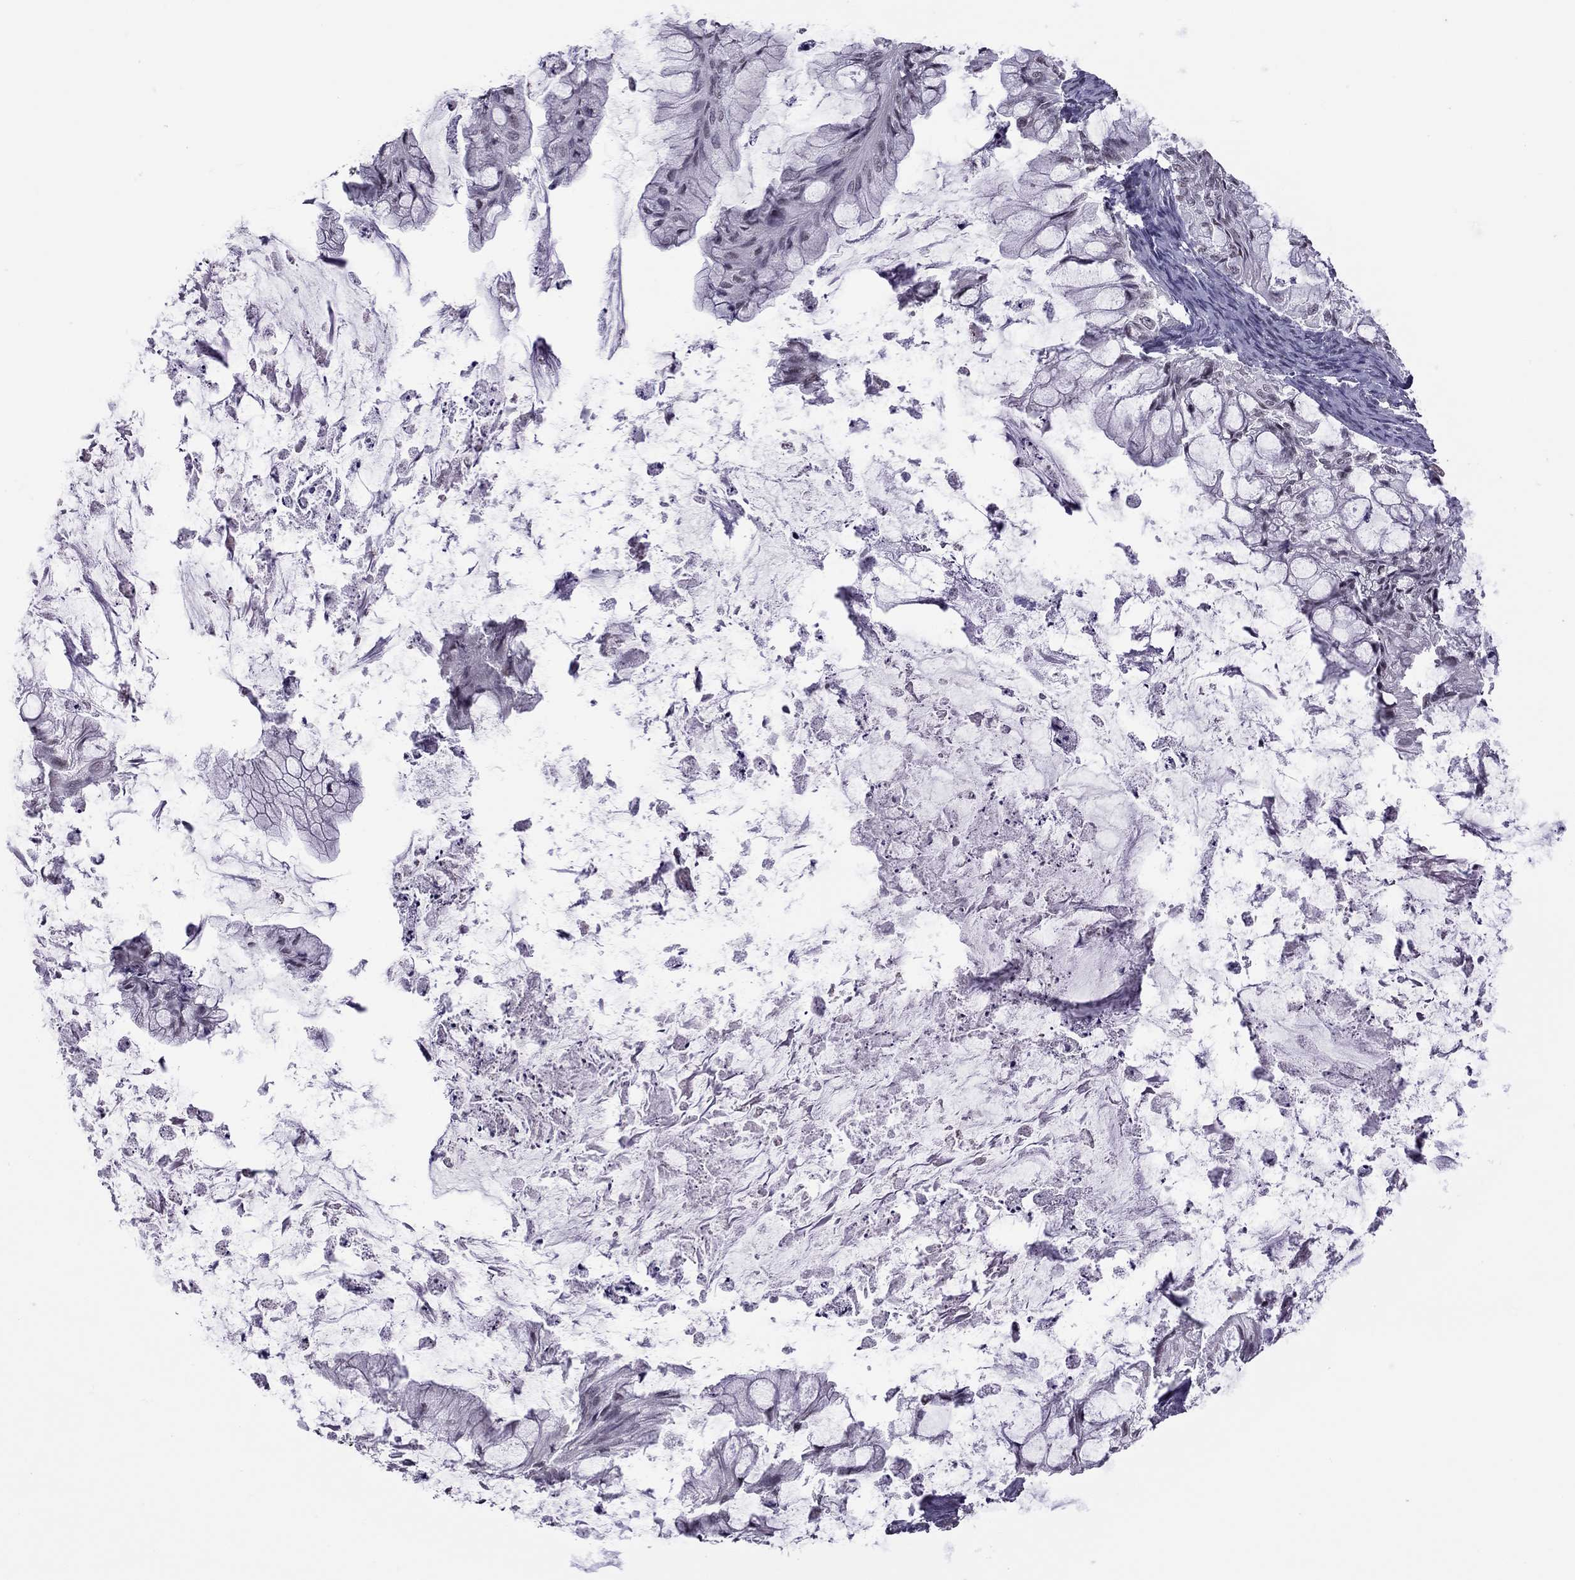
{"staining": {"intensity": "negative", "quantity": "none", "location": "none"}, "tissue": "ovarian cancer", "cell_type": "Tumor cells", "image_type": "cancer", "snomed": [{"axis": "morphology", "description": "Cystadenocarcinoma, mucinous, NOS"}, {"axis": "topography", "description": "Ovary"}], "caption": "IHC histopathology image of neoplastic tissue: human ovarian mucinous cystadenocarcinoma stained with DAB (3,3'-diaminobenzidine) exhibits no significant protein positivity in tumor cells.", "gene": "PPP1R3A", "patient": {"sex": "female", "age": 57}}